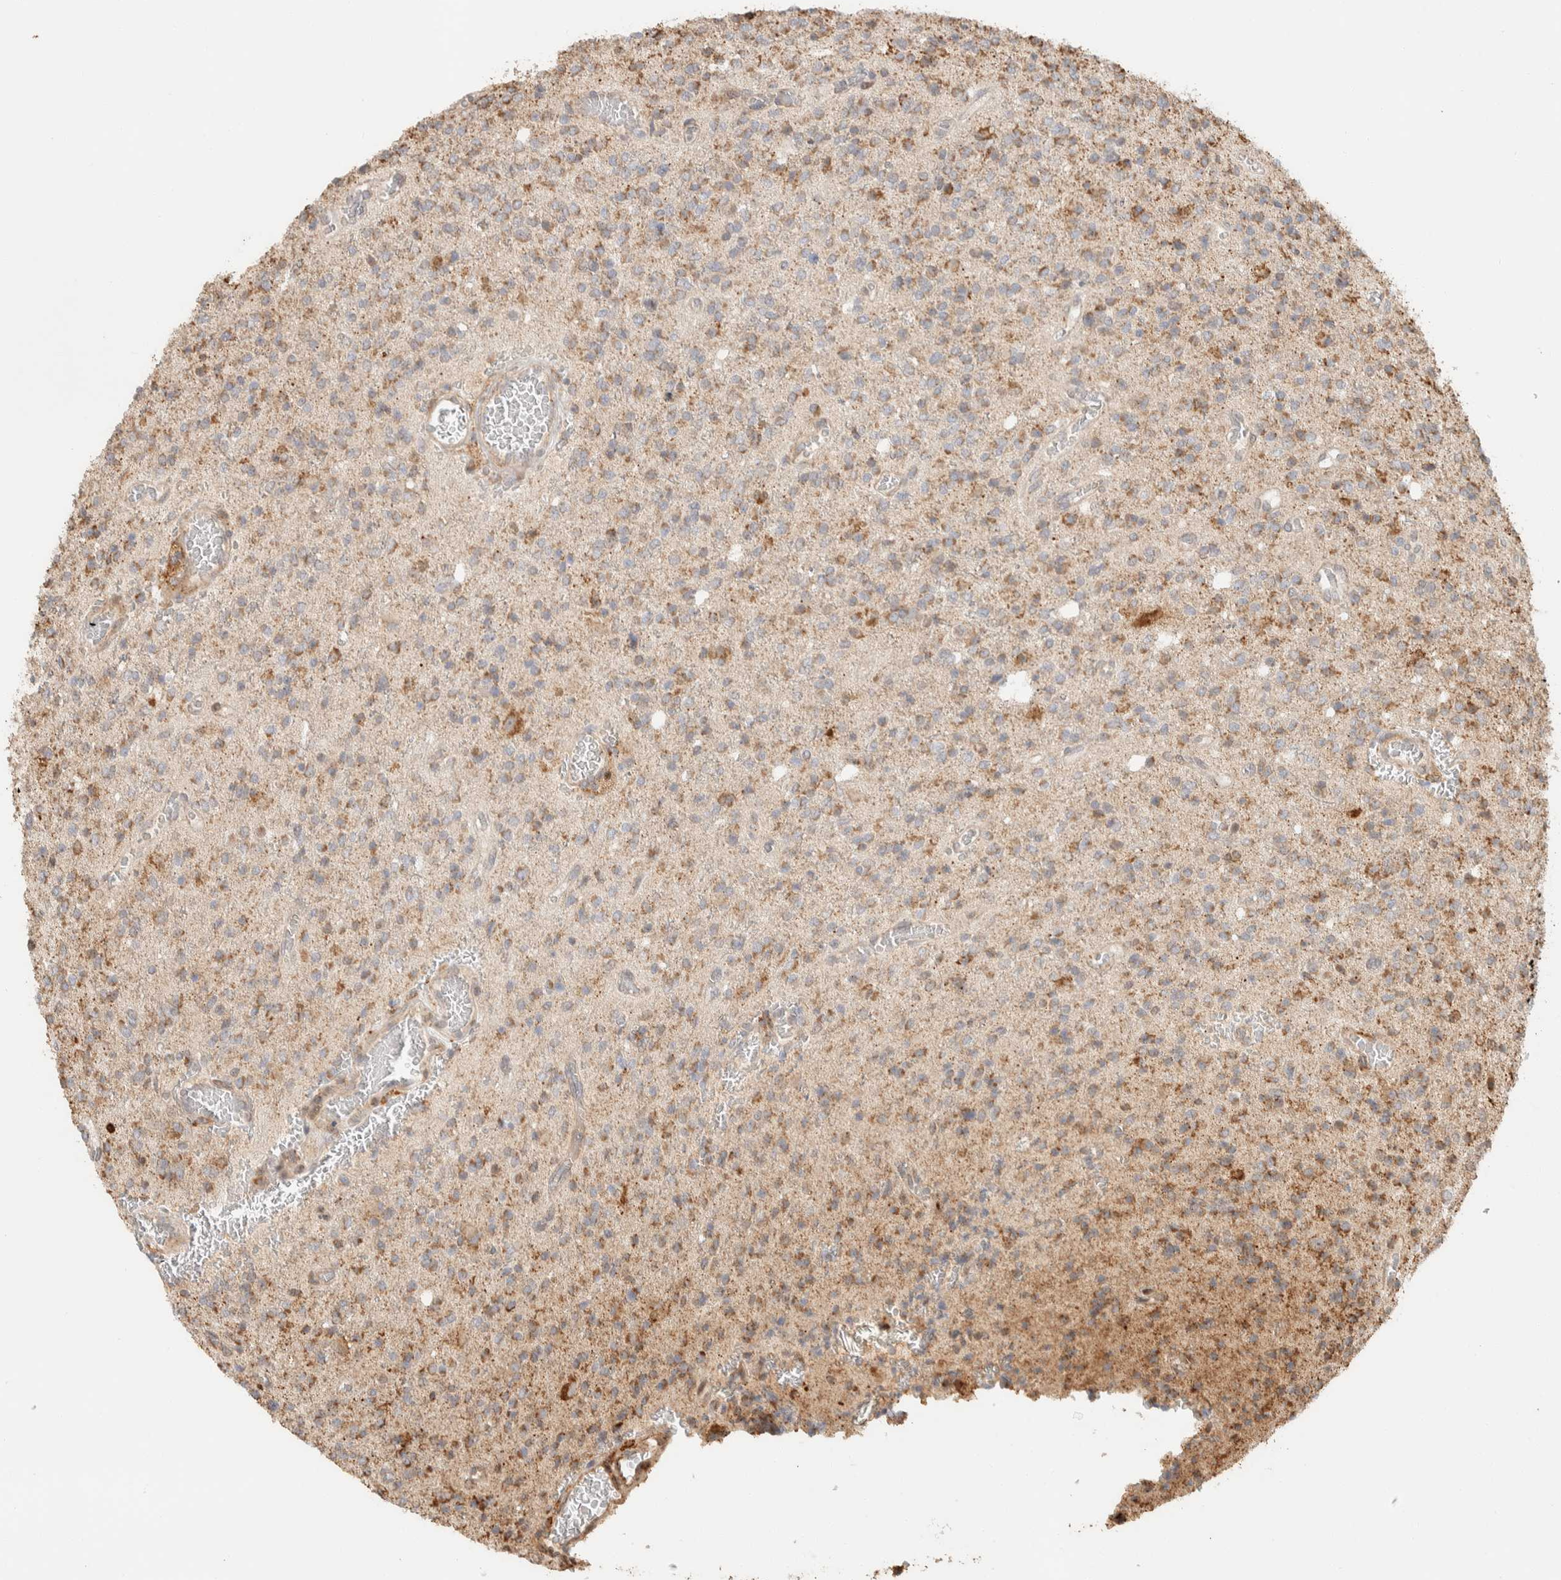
{"staining": {"intensity": "weak", "quantity": ">75%", "location": "cytoplasmic/membranous"}, "tissue": "glioma", "cell_type": "Tumor cells", "image_type": "cancer", "snomed": [{"axis": "morphology", "description": "Glioma, malignant, High grade"}, {"axis": "topography", "description": "Brain"}], "caption": "Weak cytoplasmic/membranous protein expression is seen in approximately >75% of tumor cells in high-grade glioma (malignant).", "gene": "KIF9", "patient": {"sex": "male", "age": 34}}